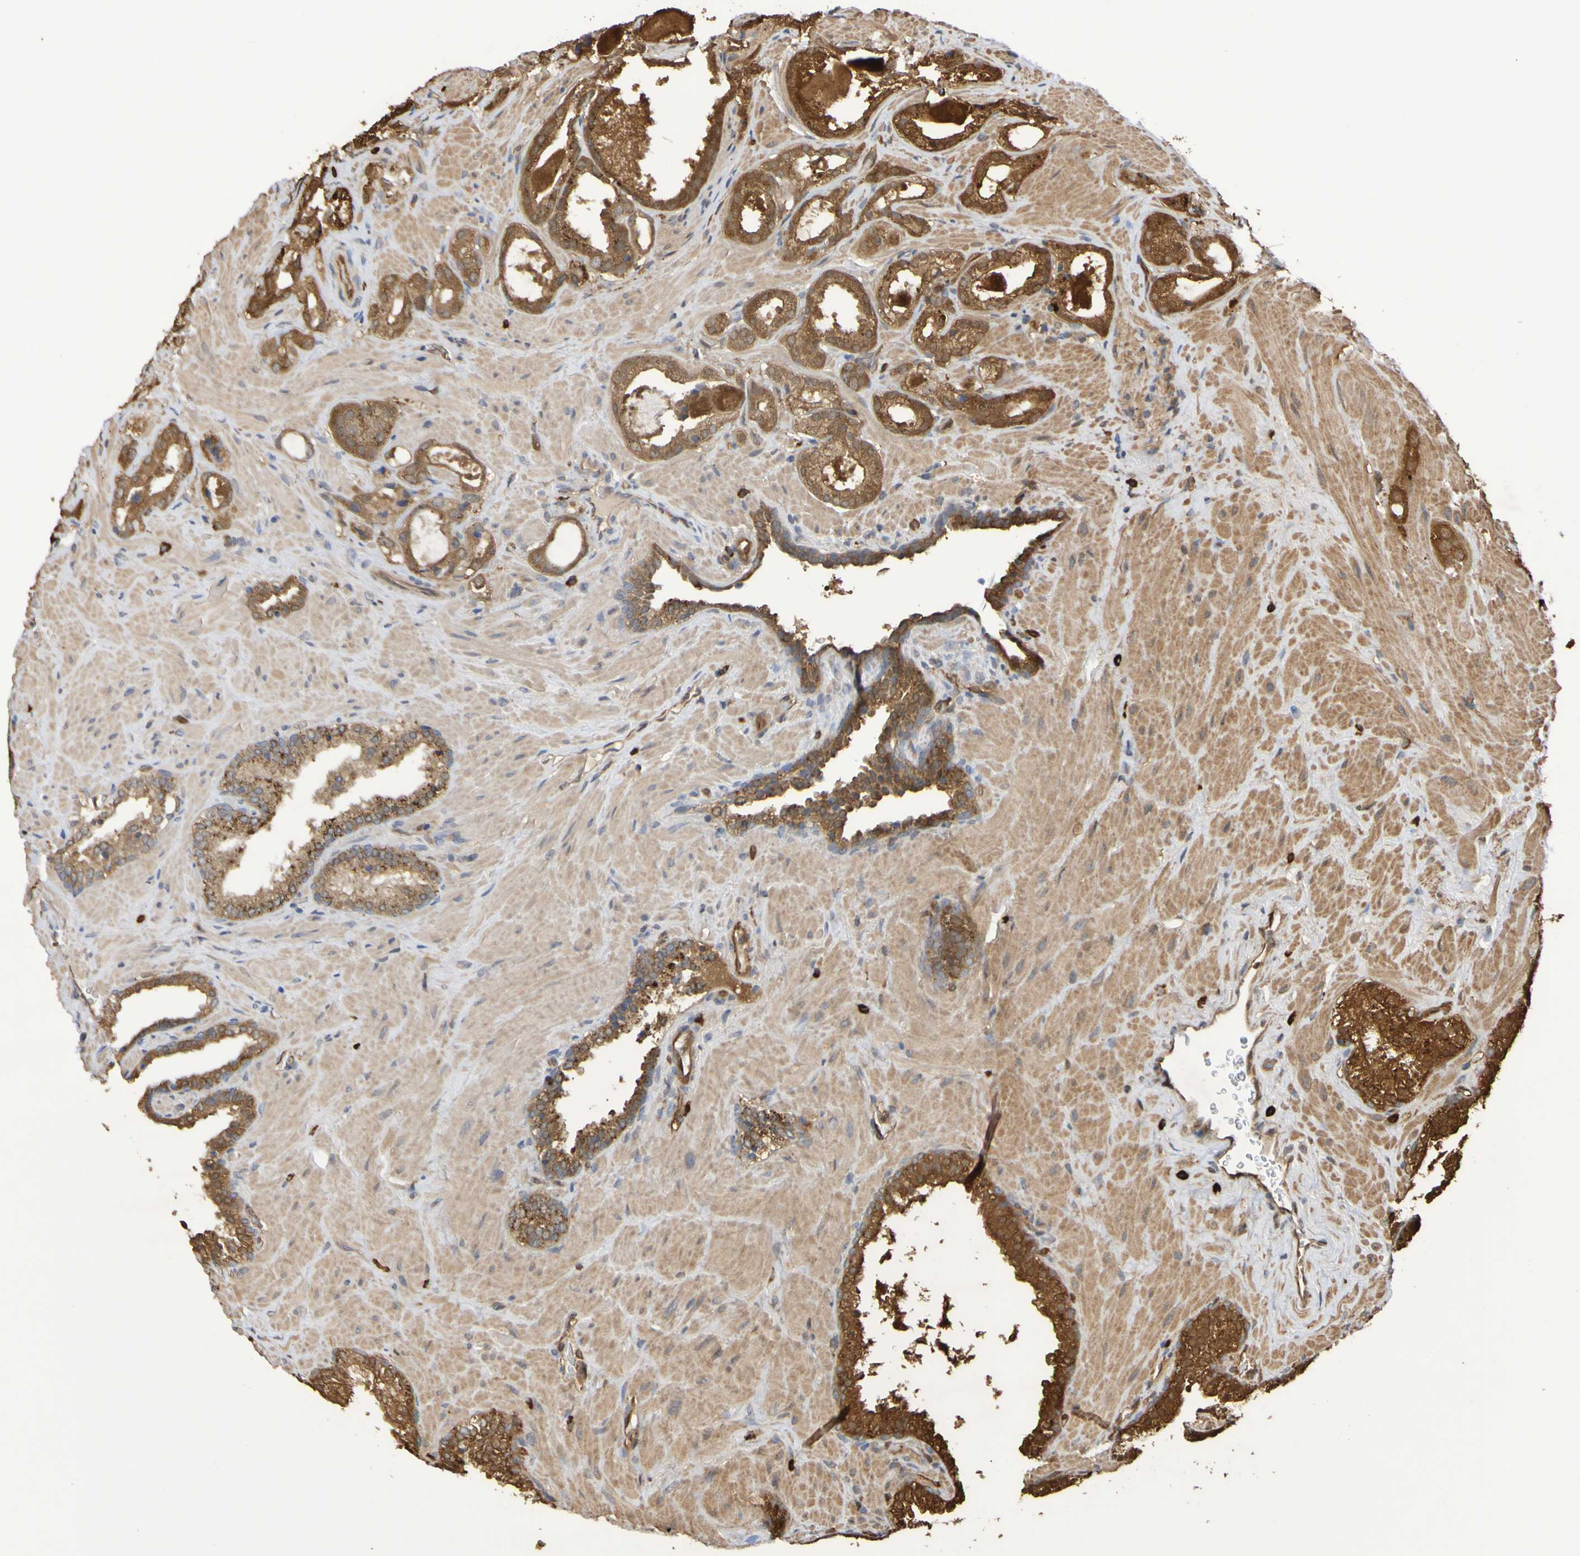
{"staining": {"intensity": "strong", "quantity": ">75%", "location": "cytoplasmic/membranous"}, "tissue": "prostate cancer", "cell_type": "Tumor cells", "image_type": "cancer", "snomed": [{"axis": "morphology", "description": "Adenocarcinoma, High grade"}, {"axis": "topography", "description": "Prostate"}], "caption": "A high amount of strong cytoplasmic/membranous positivity is seen in approximately >75% of tumor cells in prostate adenocarcinoma (high-grade) tissue.", "gene": "SERPINB6", "patient": {"sex": "male", "age": 64}}